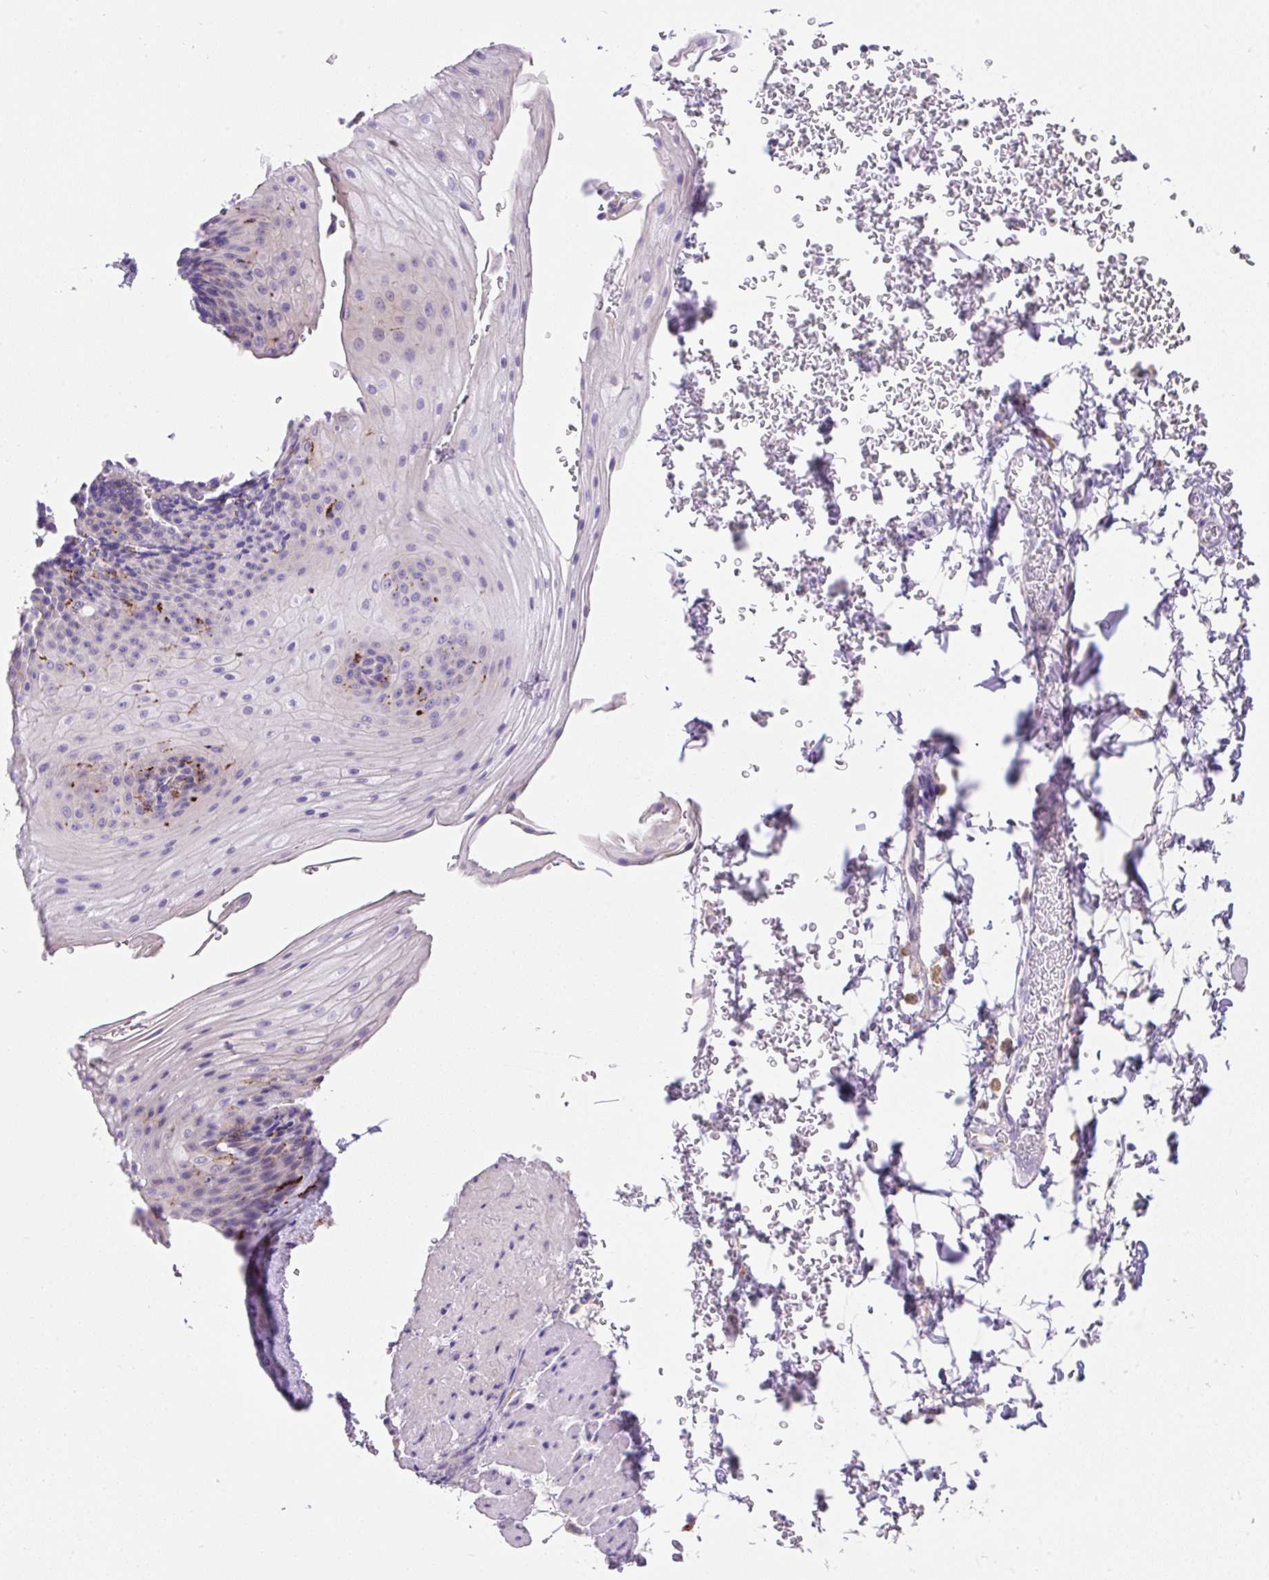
{"staining": {"intensity": "moderate", "quantity": "<25%", "location": "cytoplasmic/membranous"}, "tissue": "esophagus", "cell_type": "Squamous epithelial cells", "image_type": "normal", "snomed": [{"axis": "morphology", "description": "Normal tissue, NOS"}, {"axis": "topography", "description": "Esophagus"}], "caption": "Protein analysis of unremarkable esophagus demonstrates moderate cytoplasmic/membranous expression in about <25% of squamous epithelial cells. The staining was performed using DAB (3,3'-diaminobenzidine) to visualize the protein expression in brown, while the nuclei were stained in blue with hematoxylin (Magnification: 20x).", "gene": "TDRD15", "patient": {"sex": "female", "age": 66}}